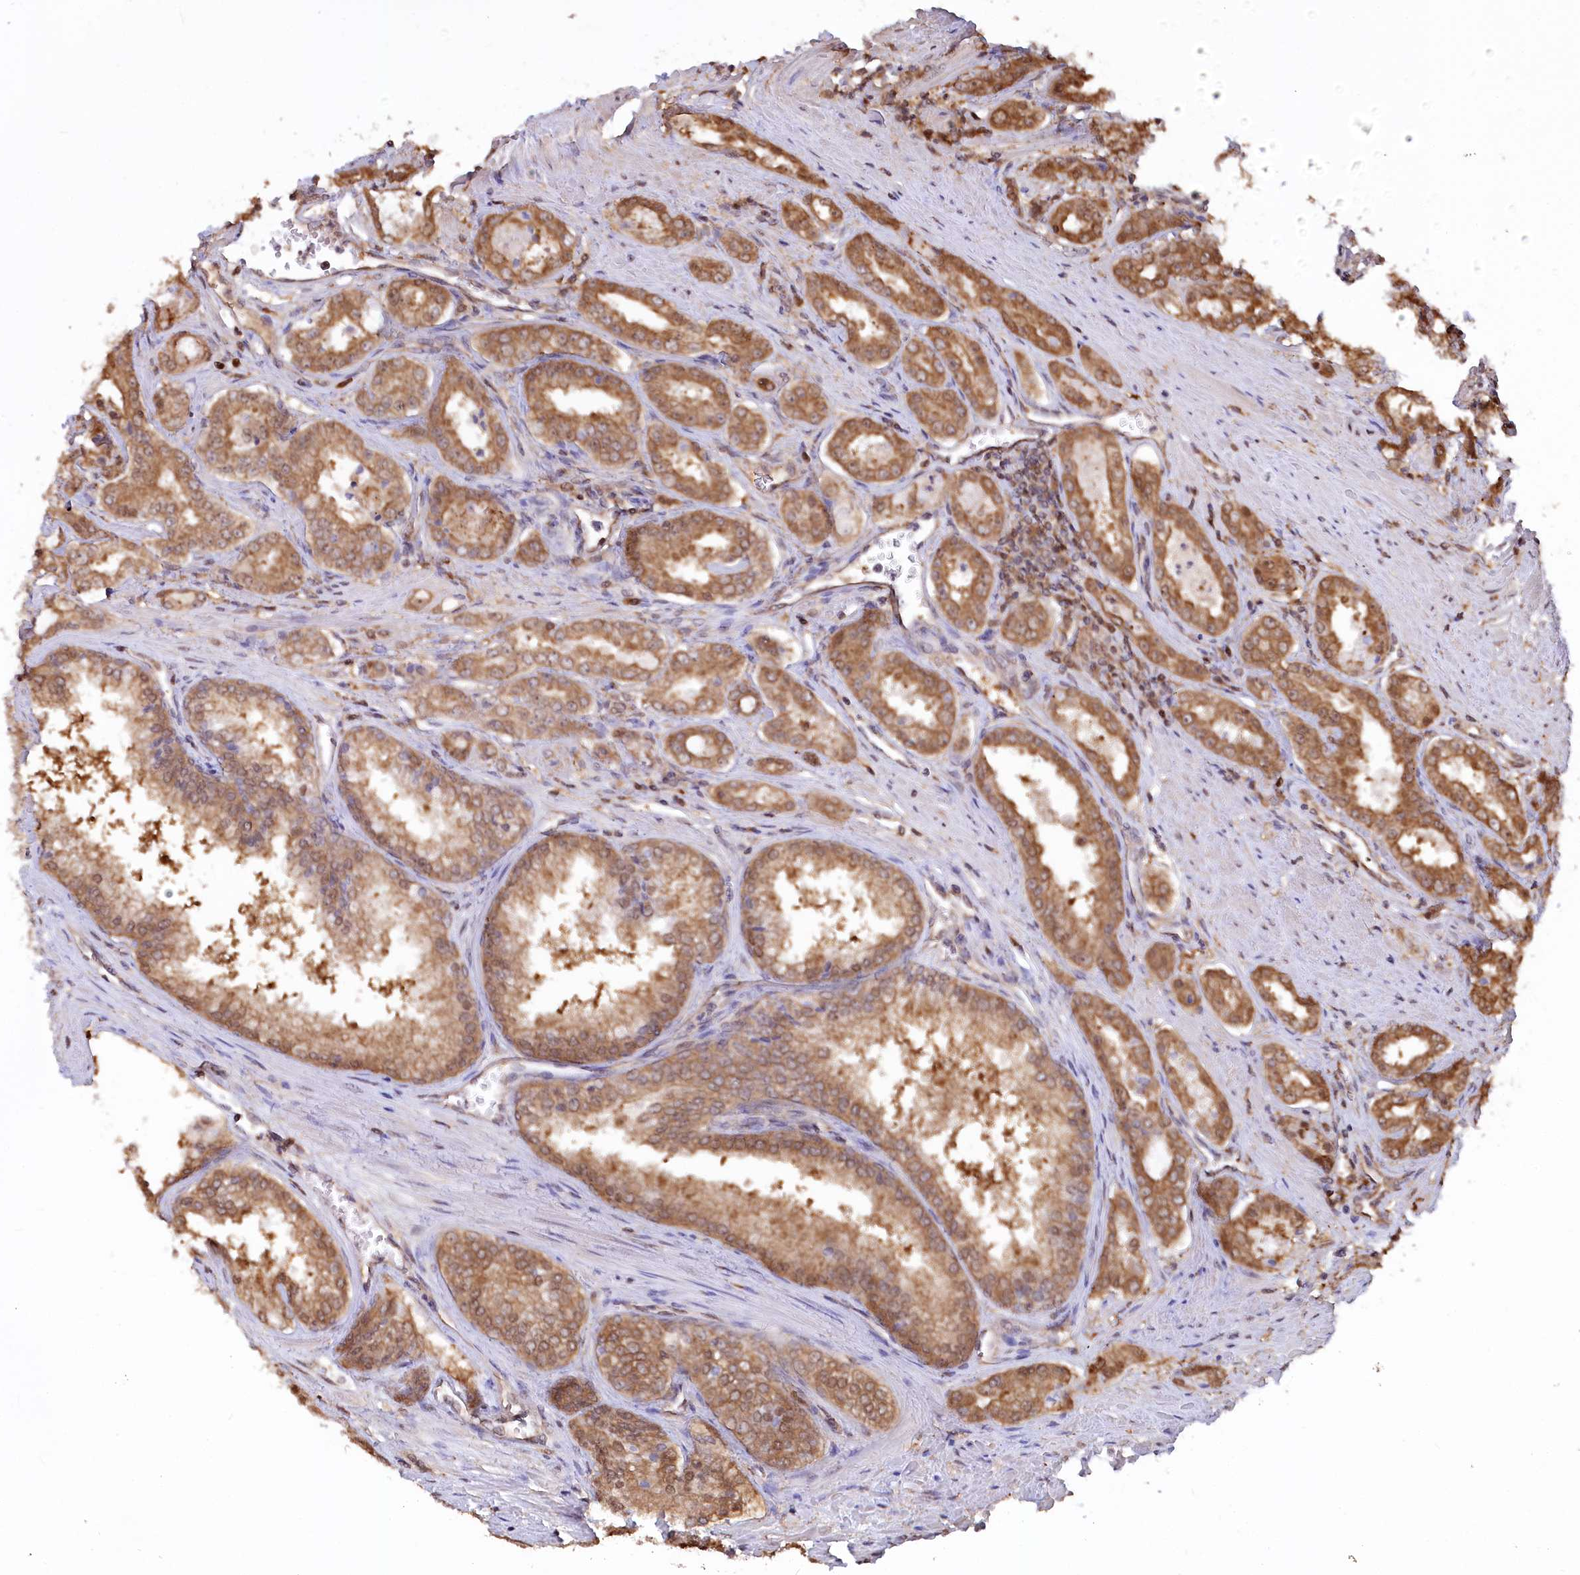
{"staining": {"intensity": "moderate", "quantity": ">75%", "location": "cytoplasmic/membranous"}, "tissue": "prostate cancer", "cell_type": "Tumor cells", "image_type": "cancer", "snomed": [{"axis": "morphology", "description": "Adenocarcinoma, High grade"}, {"axis": "topography", "description": "Prostate"}], "caption": "Immunohistochemistry of prostate cancer (high-grade adenocarcinoma) demonstrates medium levels of moderate cytoplasmic/membranous staining in about >75% of tumor cells.", "gene": "PSMA1", "patient": {"sex": "male", "age": 72}}